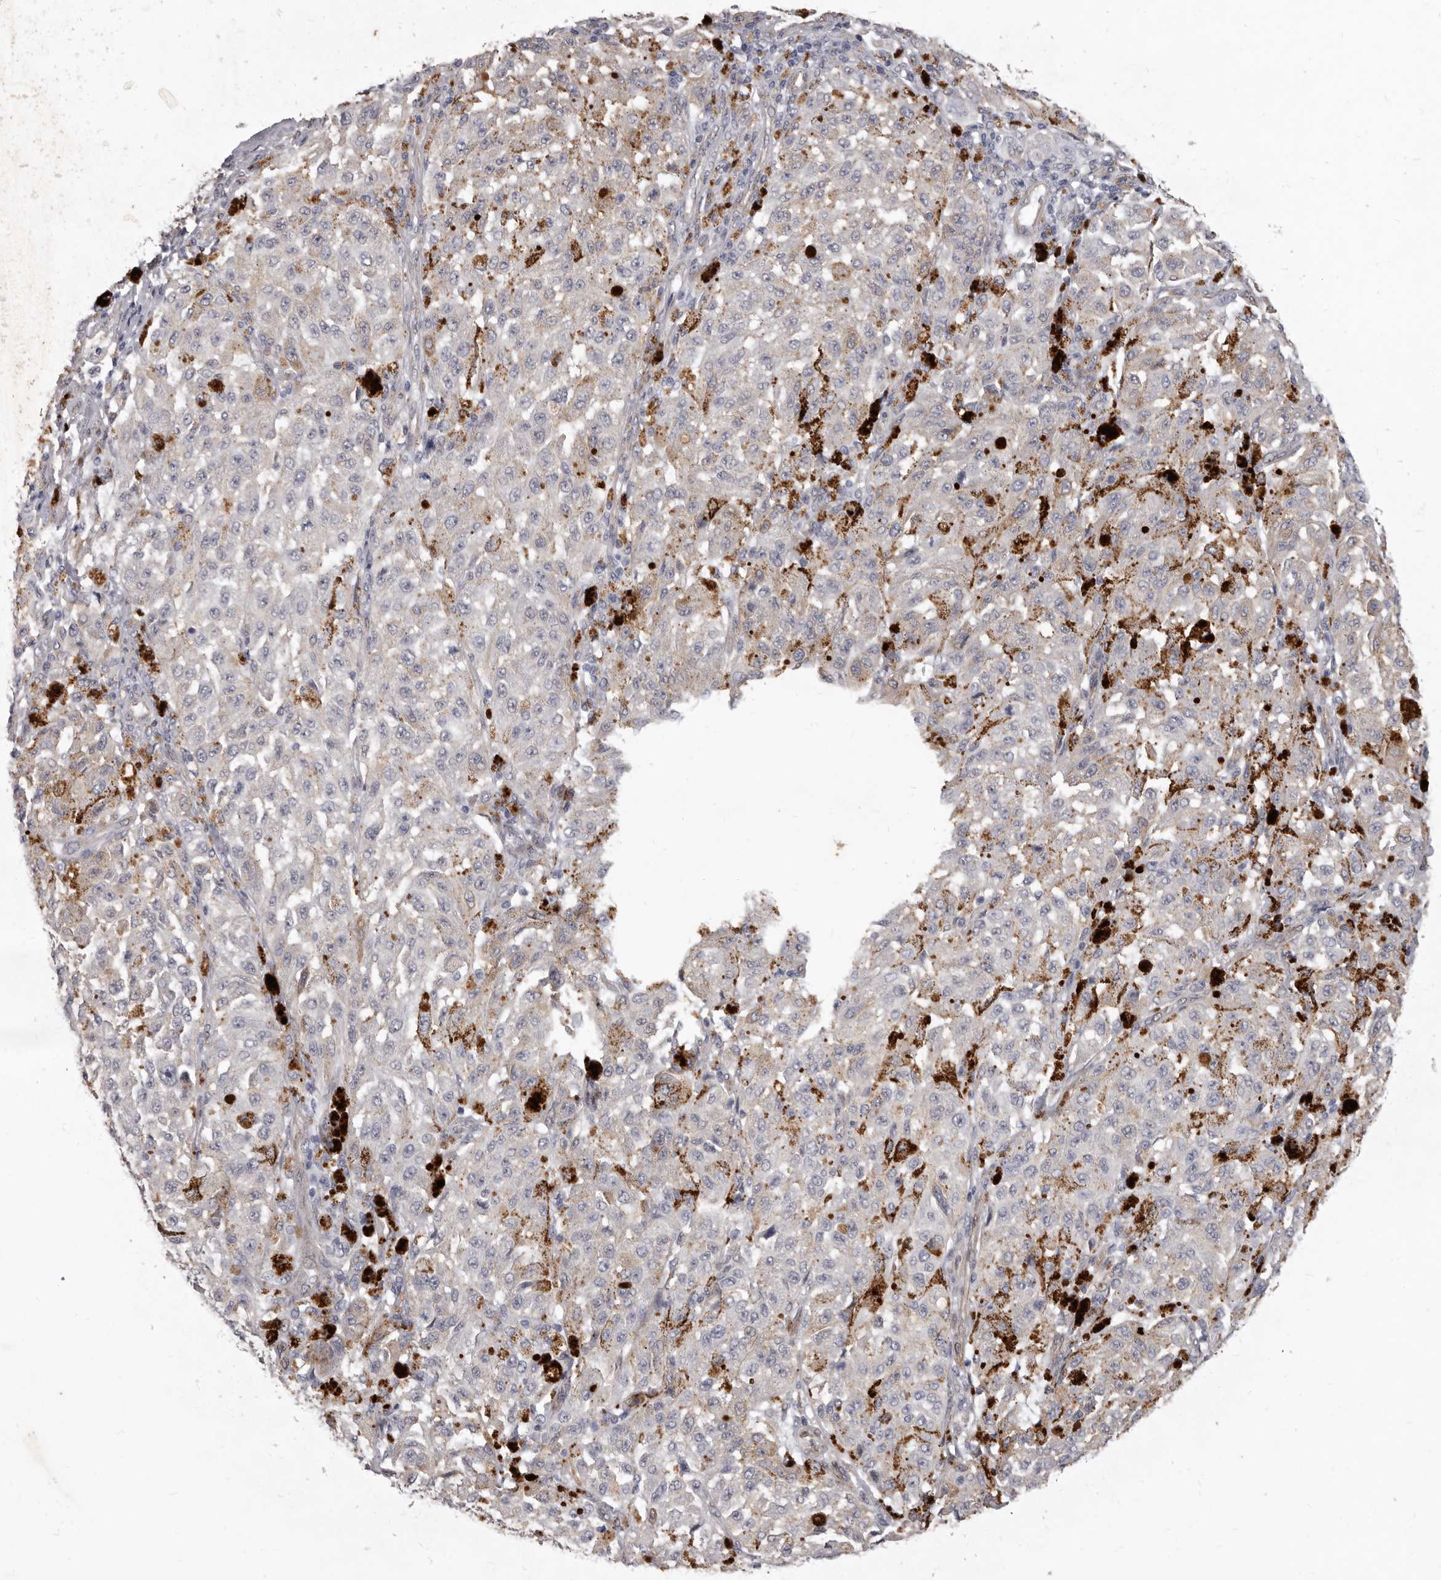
{"staining": {"intensity": "weak", "quantity": "<25%", "location": "cytoplasmic/membranous"}, "tissue": "melanoma", "cell_type": "Tumor cells", "image_type": "cancer", "snomed": [{"axis": "morphology", "description": "Malignant melanoma, NOS"}, {"axis": "topography", "description": "Skin"}], "caption": "DAB immunohistochemical staining of malignant melanoma reveals no significant staining in tumor cells.", "gene": "P2RX6", "patient": {"sex": "female", "age": 64}}